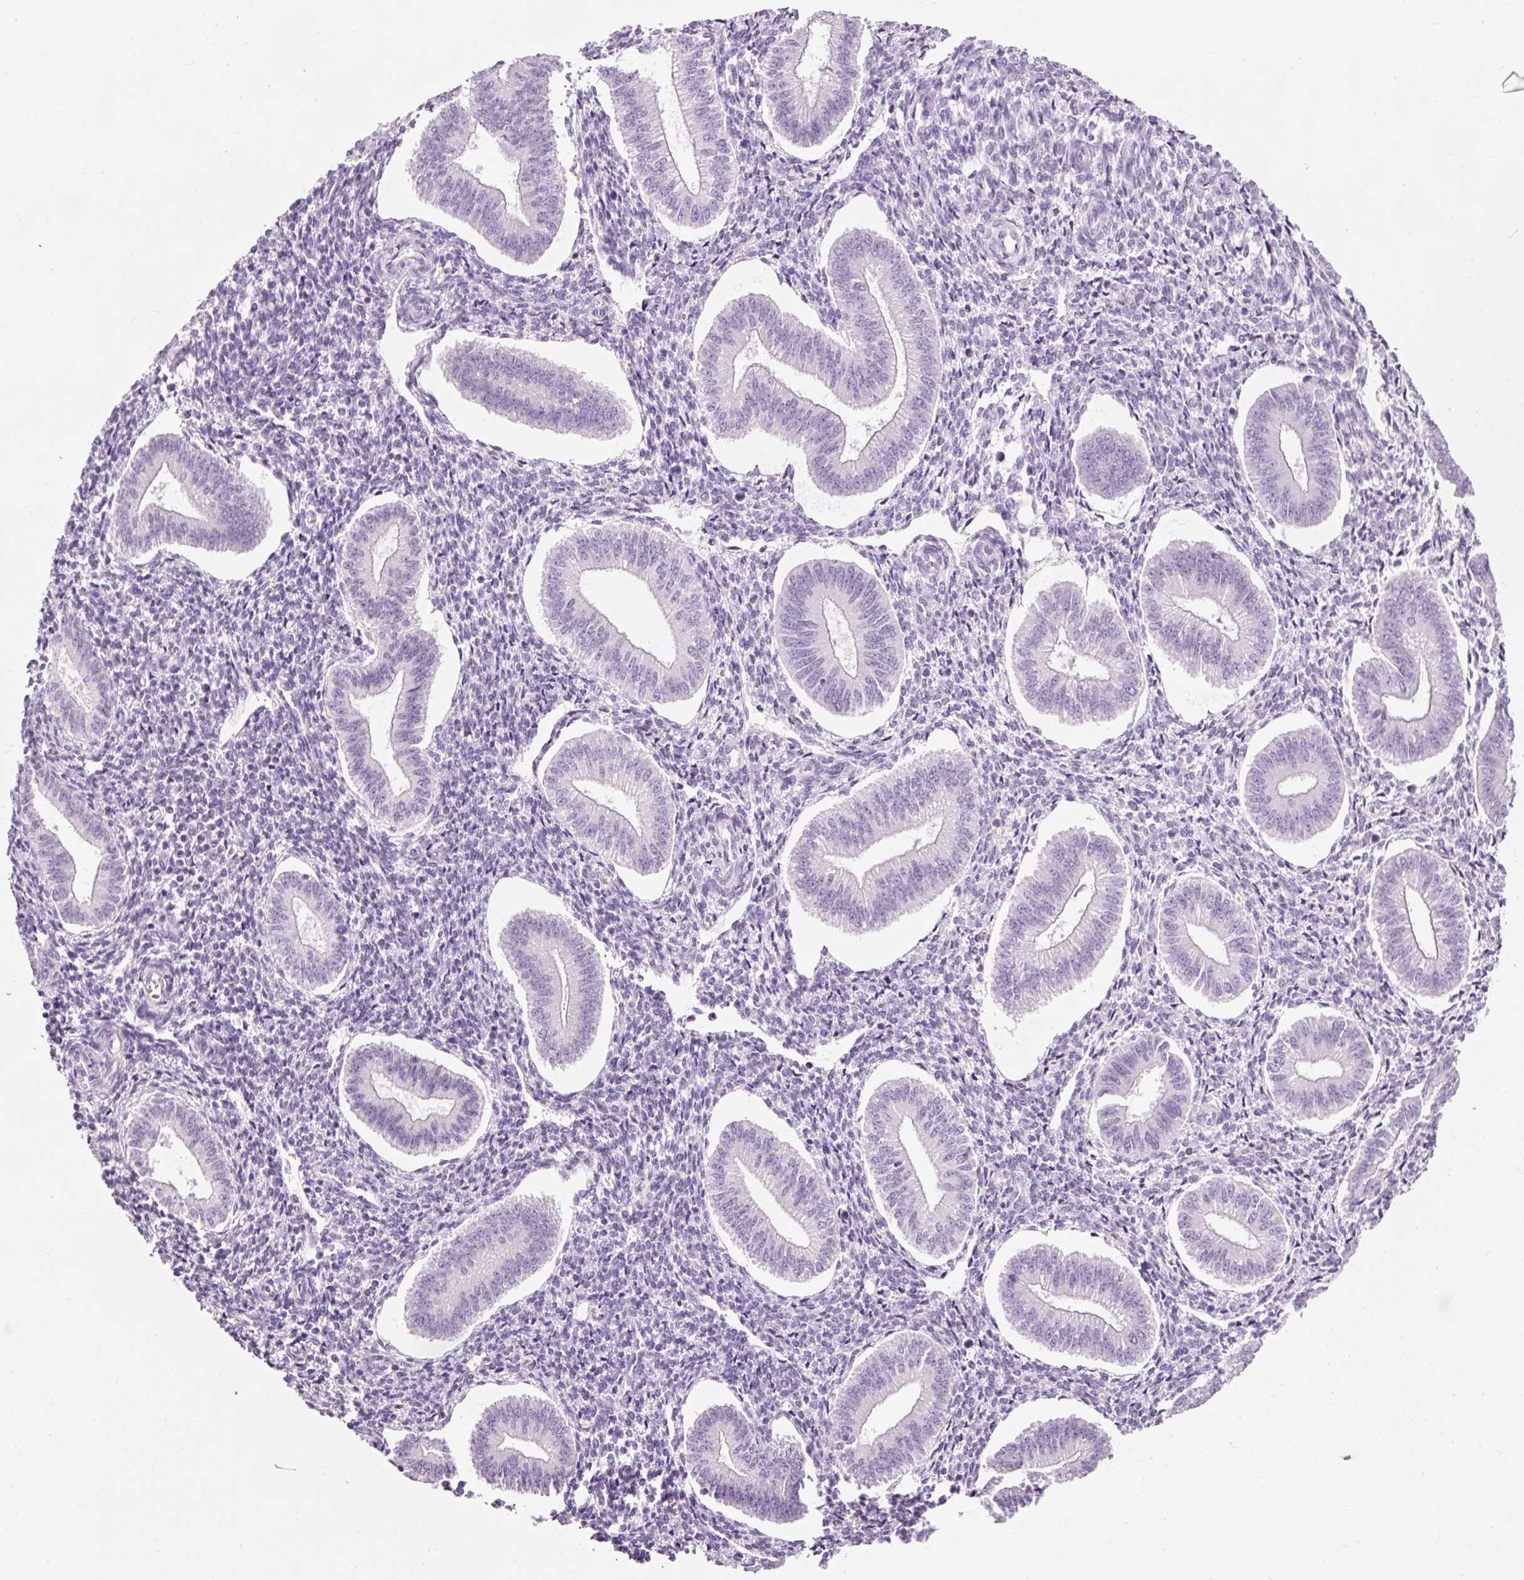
{"staining": {"intensity": "negative", "quantity": "none", "location": "none"}, "tissue": "endometrium", "cell_type": "Cells in endometrial stroma", "image_type": "normal", "snomed": [{"axis": "morphology", "description": "Normal tissue, NOS"}, {"axis": "topography", "description": "Endometrium"}], "caption": "A high-resolution image shows IHC staining of unremarkable endometrium, which exhibits no significant expression in cells in endometrial stroma.", "gene": "CMA1", "patient": {"sex": "female", "age": 34}}